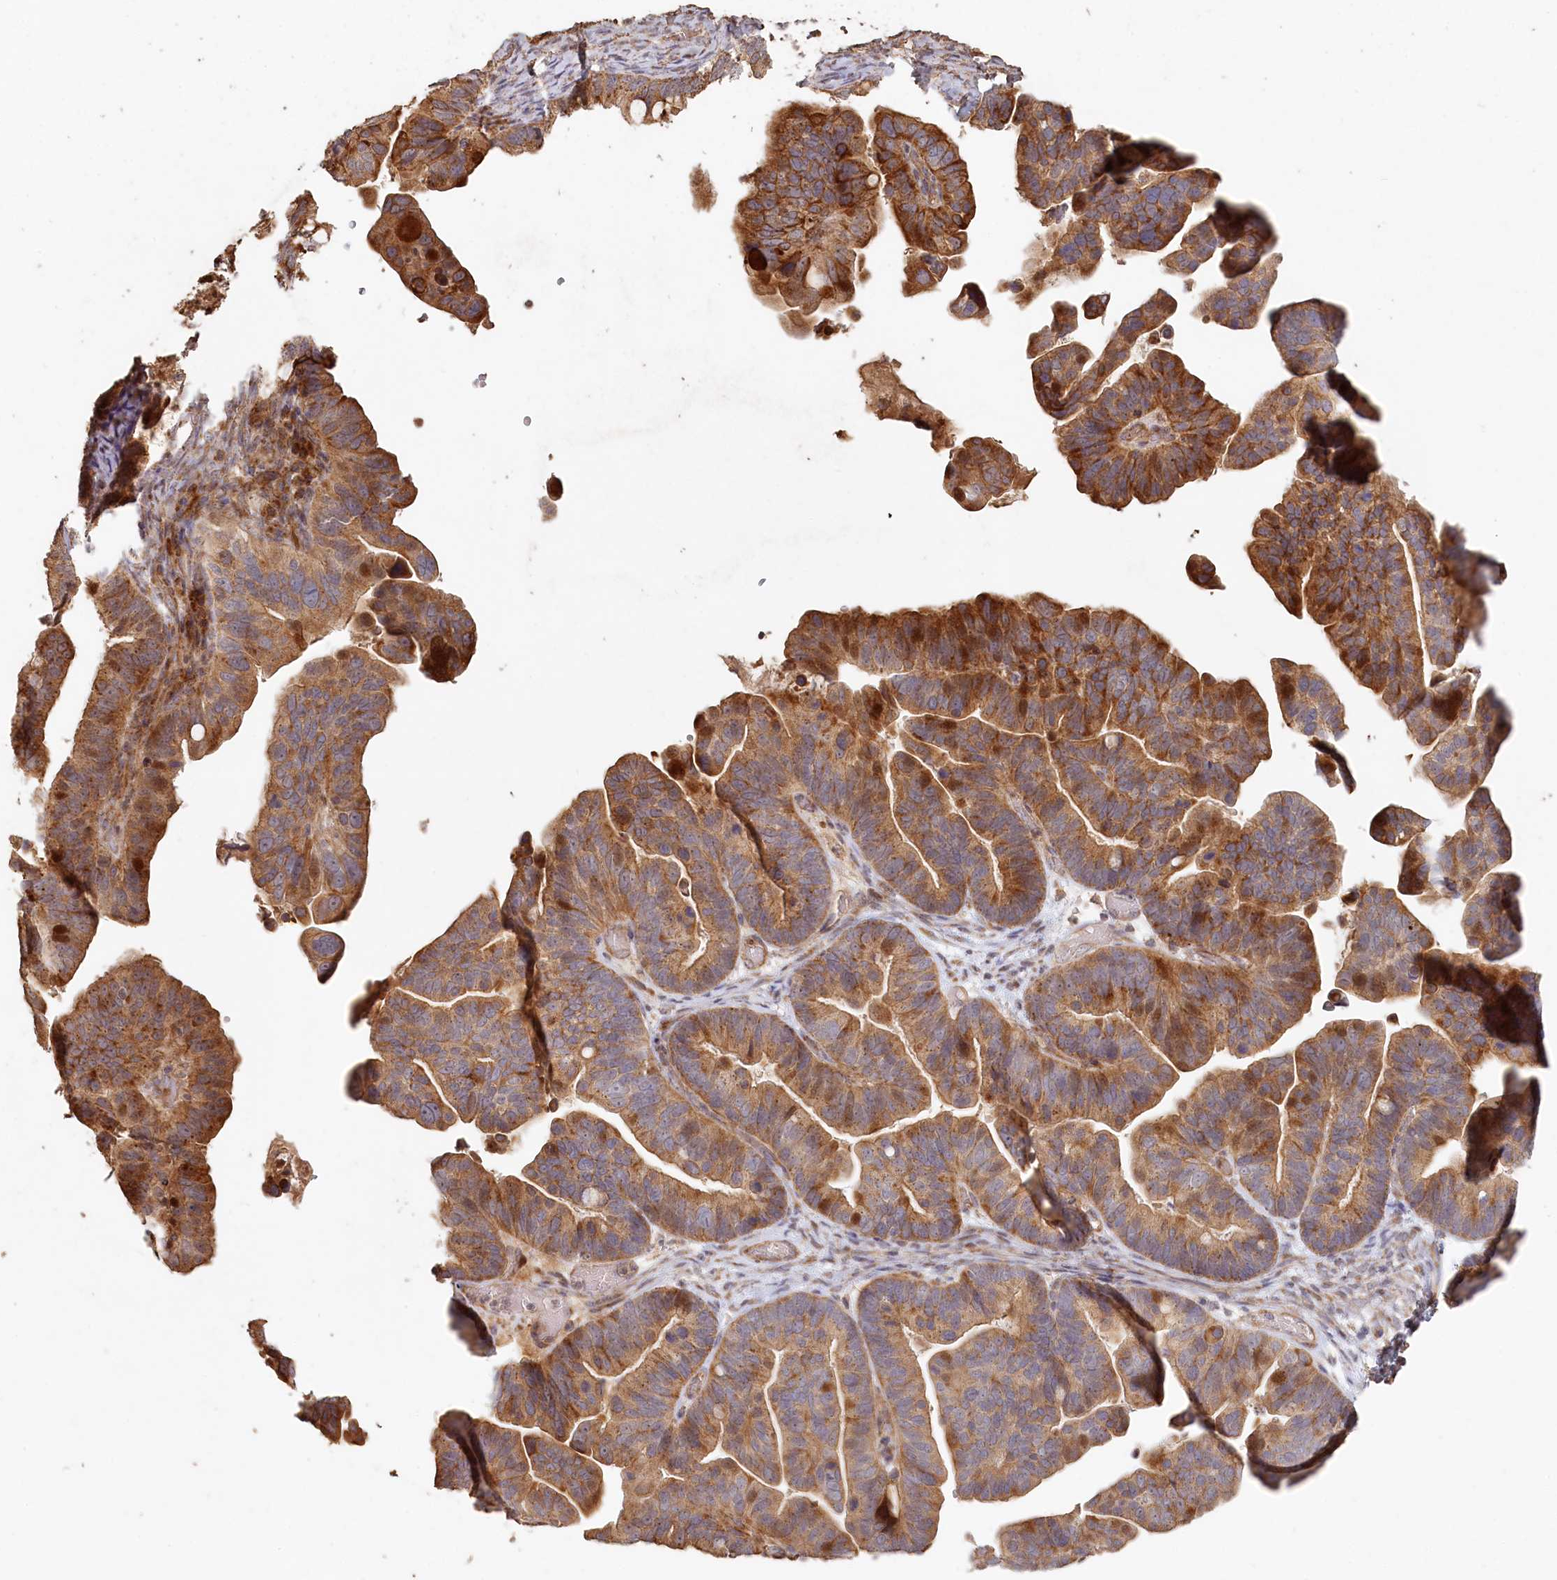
{"staining": {"intensity": "moderate", "quantity": ">75%", "location": "cytoplasmic/membranous"}, "tissue": "ovarian cancer", "cell_type": "Tumor cells", "image_type": "cancer", "snomed": [{"axis": "morphology", "description": "Cystadenocarcinoma, serous, NOS"}, {"axis": "topography", "description": "Ovary"}], "caption": "This photomicrograph exhibits IHC staining of serous cystadenocarcinoma (ovarian), with medium moderate cytoplasmic/membranous staining in about >75% of tumor cells.", "gene": "HAL", "patient": {"sex": "female", "age": 56}}